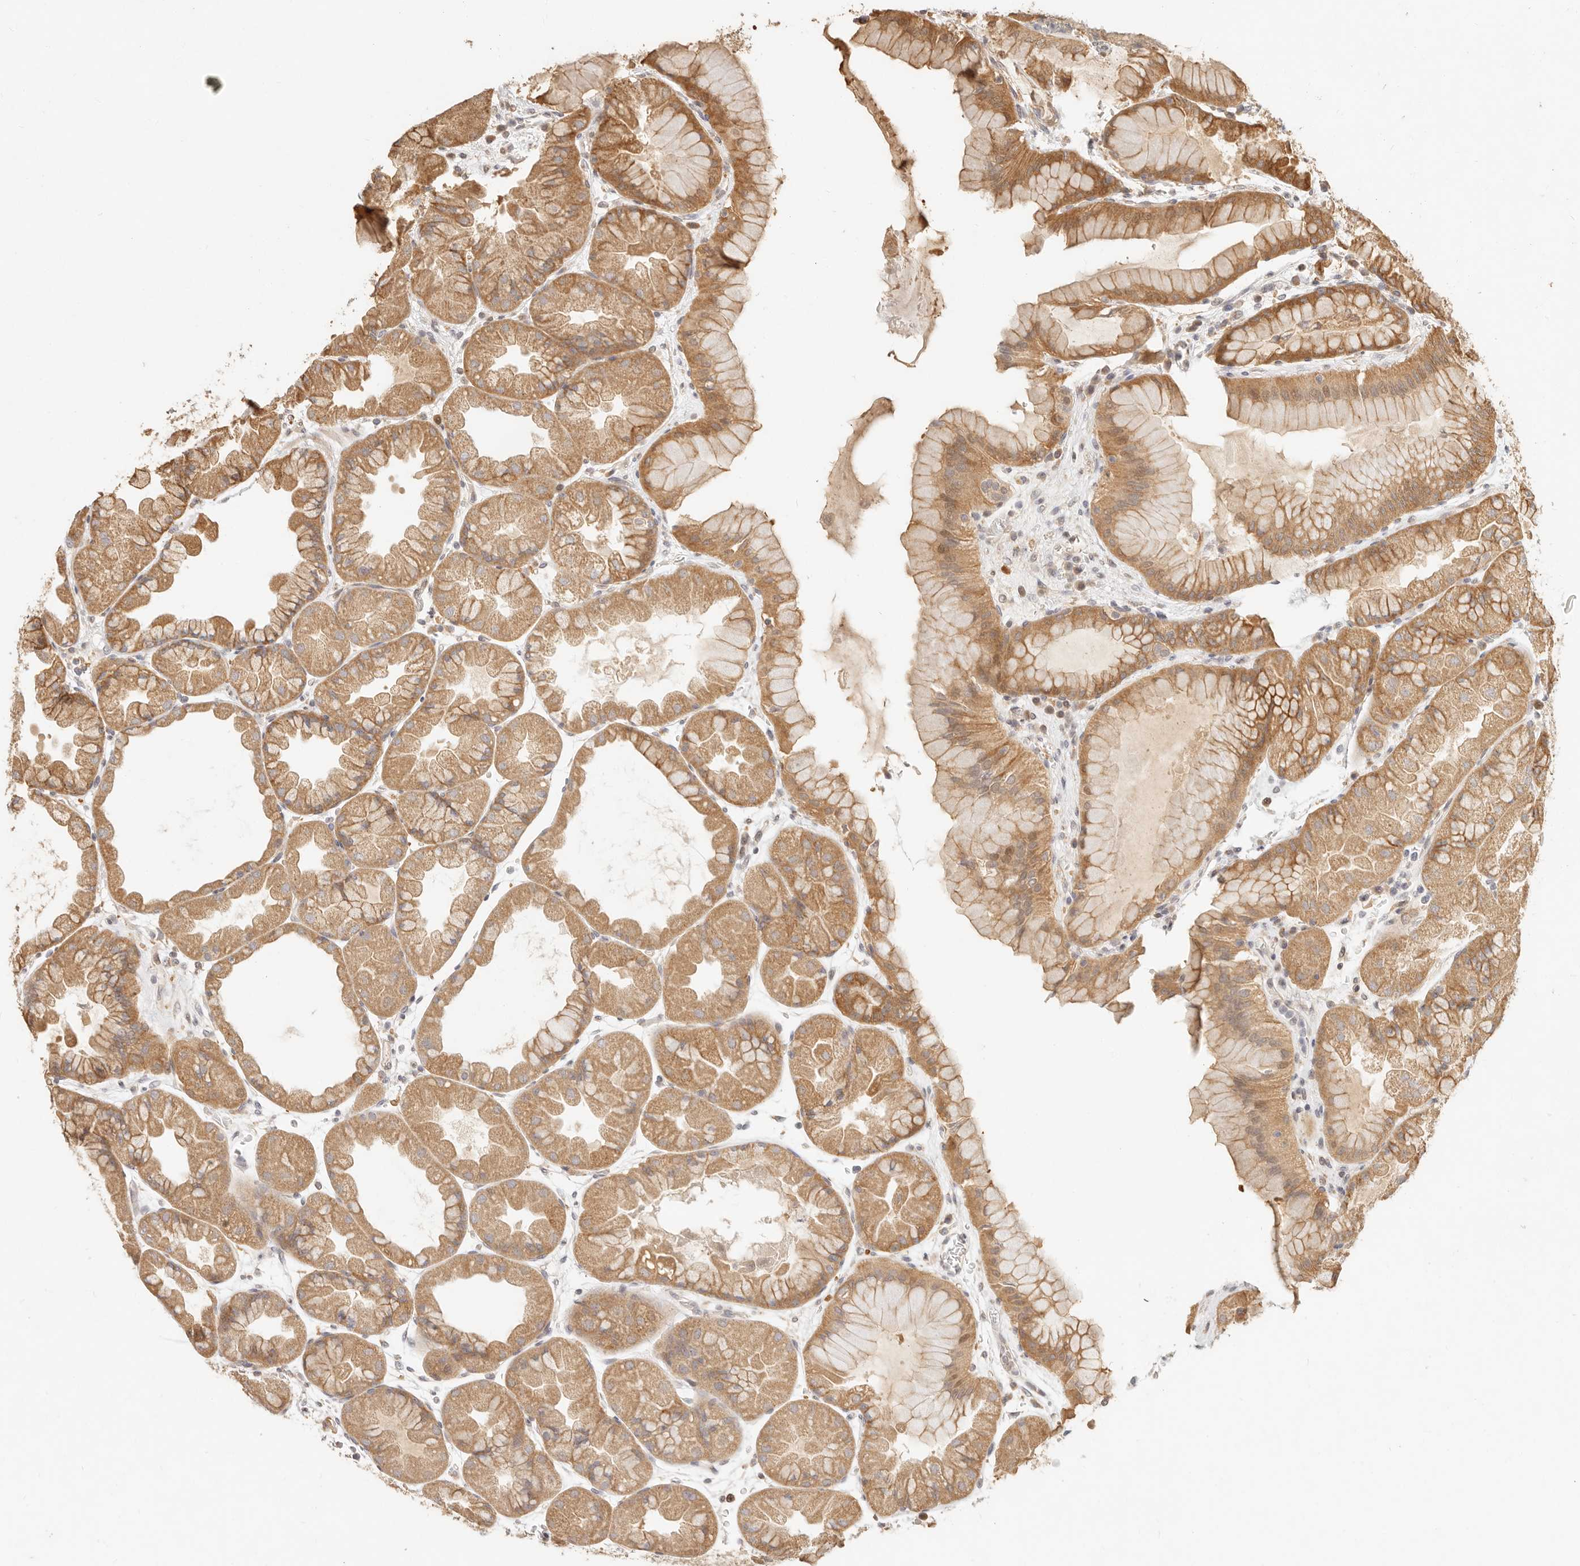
{"staining": {"intensity": "moderate", "quantity": ">75%", "location": "cytoplasmic/membranous"}, "tissue": "stomach", "cell_type": "Glandular cells", "image_type": "normal", "snomed": [{"axis": "morphology", "description": "Normal tissue, NOS"}, {"axis": "topography", "description": "Stomach, upper"}], "caption": "Glandular cells show medium levels of moderate cytoplasmic/membranous positivity in approximately >75% of cells in unremarkable stomach.", "gene": "TIMM17A", "patient": {"sex": "male", "age": 47}}